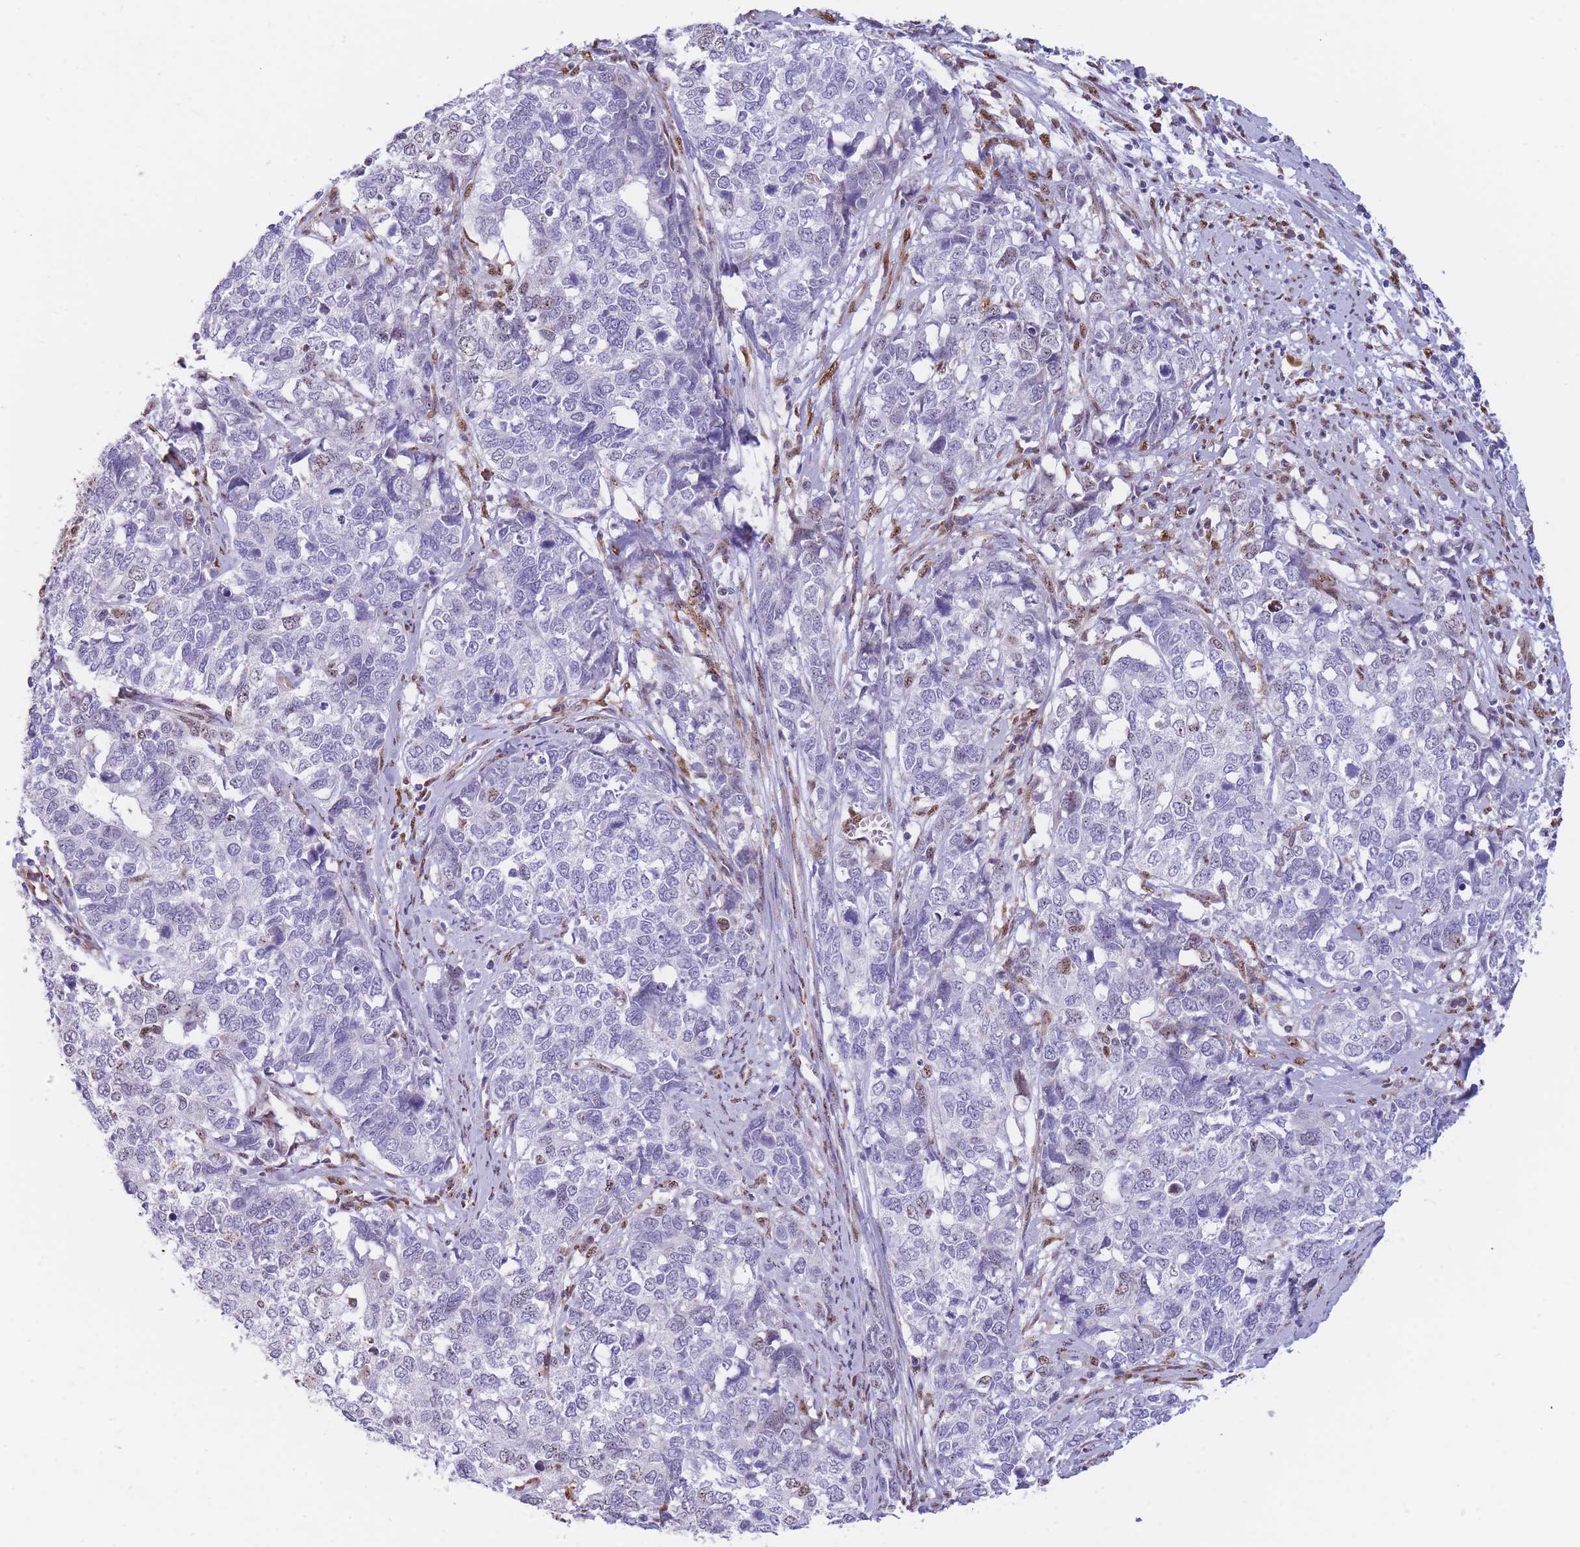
{"staining": {"intensity": "negative", "quantity": "none", "location": "none"}, "tissue": "cervical cancer", "cell_type": "Tumor cells", "image_type": "cancer", "snomed": [{"axis": "morphology", "description": "Squamous cell carcinoma, NOS"}, {"axis": "topography", "description": "Cervix"}], "caption": "IHC of squamous cell carcinoma (cervical) exhibits no expression in tumor cells.", "gene": "FAM153A", "patient": {"sex": "female", "age": 63}}